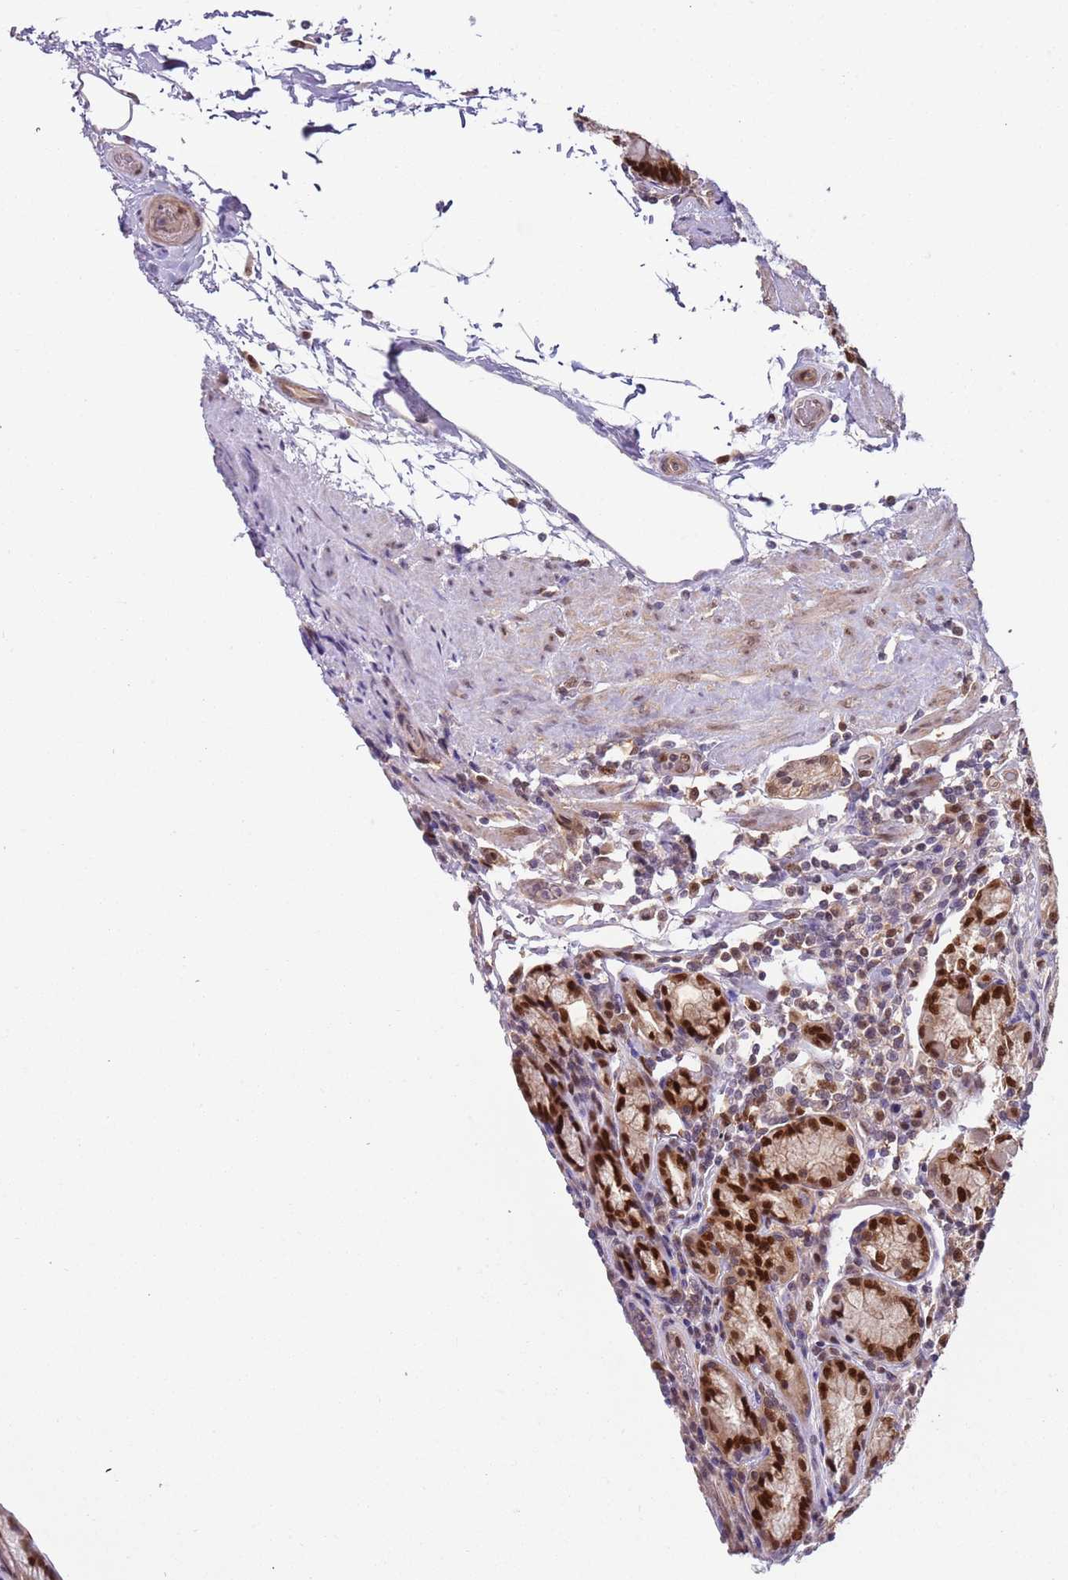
{"staining": {"intensity": "strong", "quantity": ">75%", "location": "cytoplasmic/membranous,nuclear"}, "tissue": "stomach", "cell_type": "Glandular cells", "image_type": "normal", "snomed": [{"axis": "morphology", "description": "Normal tissue, NOS"}, {"axis": "topography", "description": "Stomach, upper"}, {"axis": "topography", "description": "Stomach, lower"}], "caption": "A histopathology image of human stomach stained for a protein demonstrates strong cytoplasmic/membranous,nuclear brown staining in glandular cells.", "gene": "RMND5B", "patient": {"sex": "female", "age": 76}}